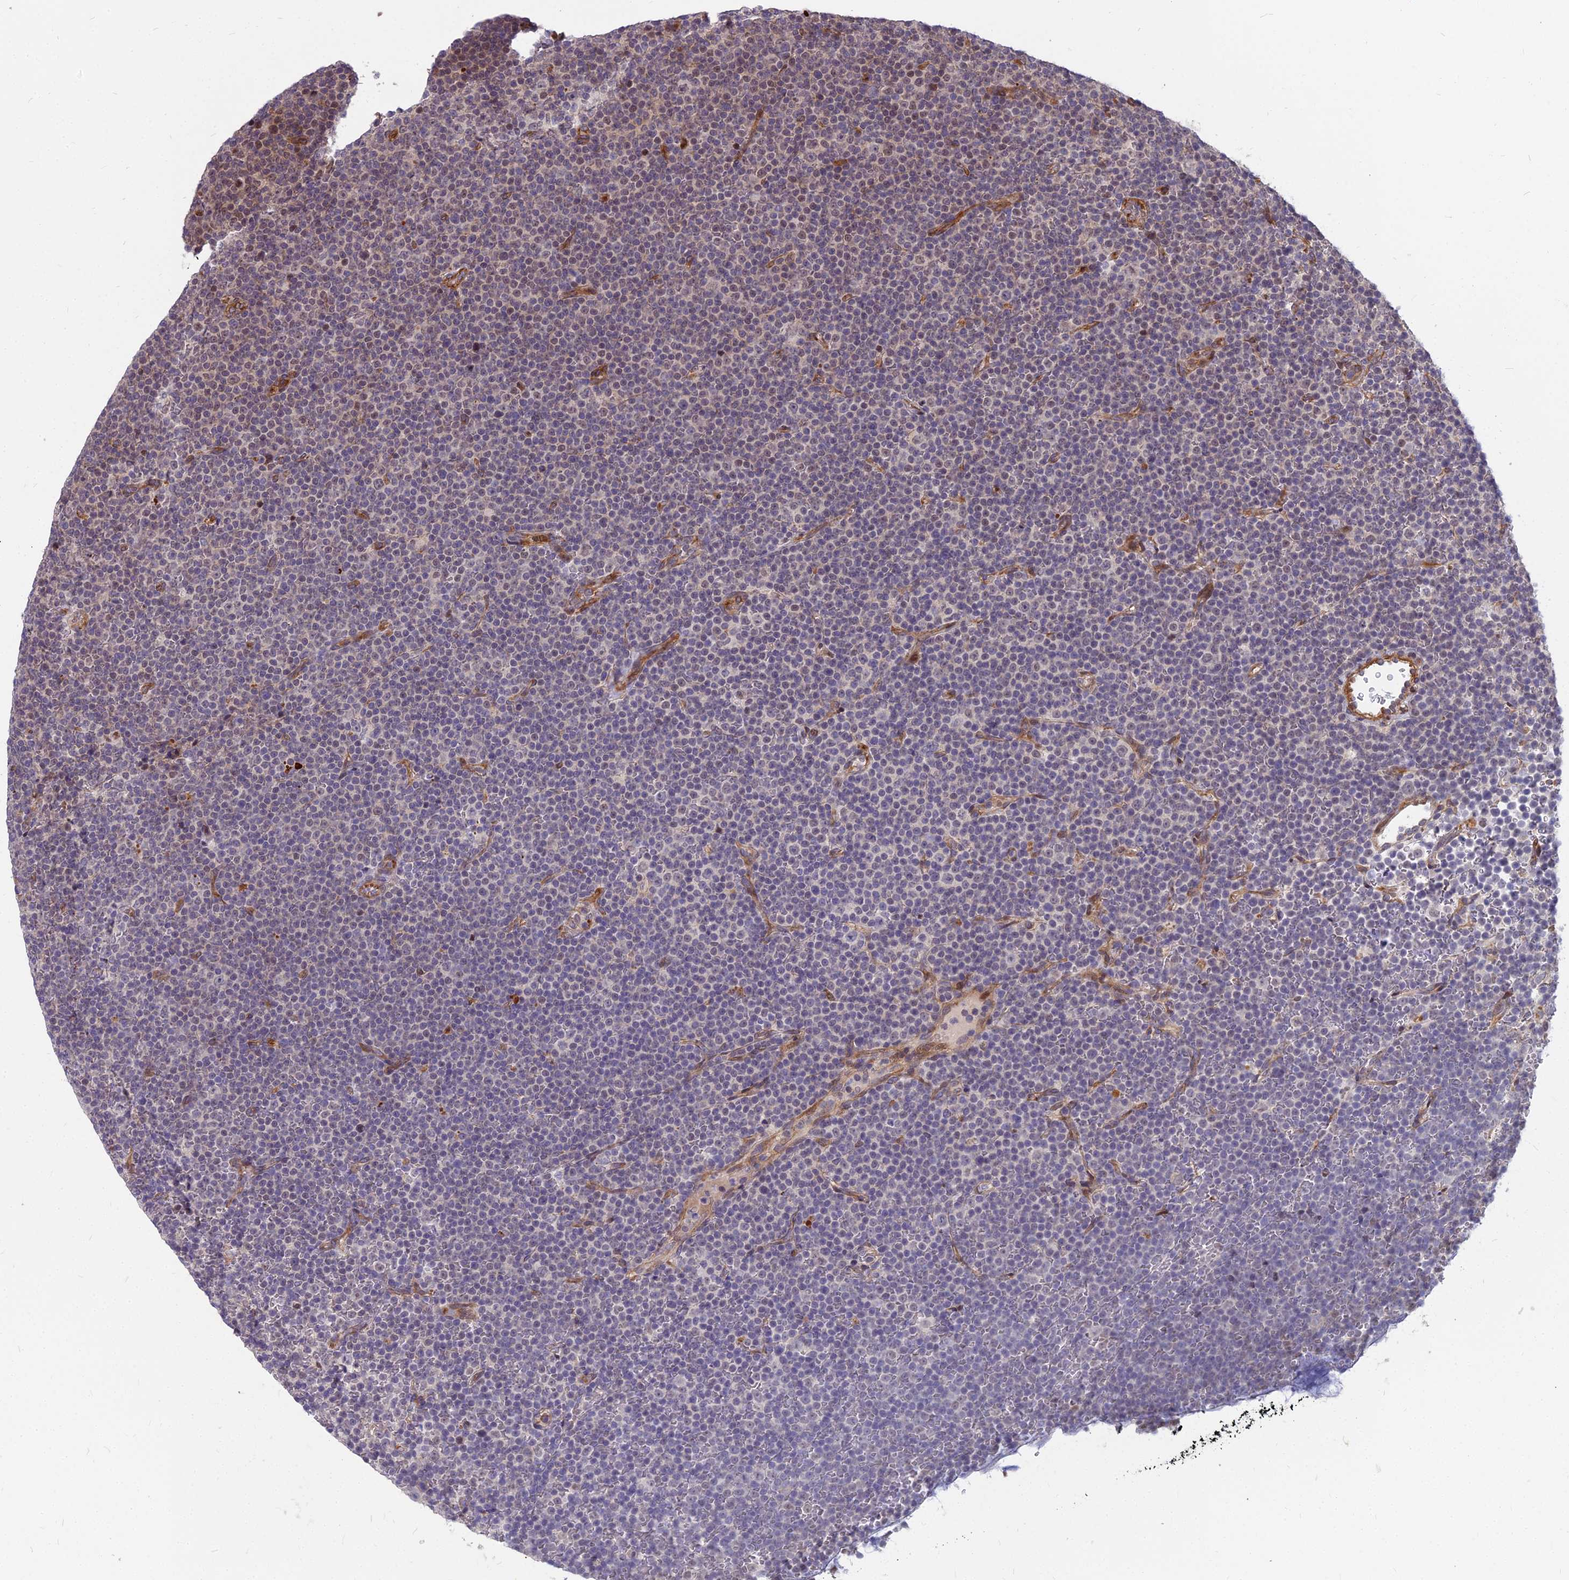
{"staining": {"intensity": "negative", "quantity": "none", "location": "none"}, "tissue": "lymphoma", "cell_type": "Tumor cells", "image_type": "cancer", "snomed": [{"axis": "morphology", "description": "Malignant lymphoma, non-Hodgkin's type, Low grade"}, {"axis": "topography", "description": "Lymph node"}], "caption": "There is no significant staining in tumor cells of low-grade malignant lymphoma, non-Hodgkin's type. (Brightfield microscopy of DAB (3,3'-diaminobenzidine) immunohistochemistry (IHC) at high magnification).", "gene": "GLYATL3", "patient": {"sex": "female", "age": 67}}